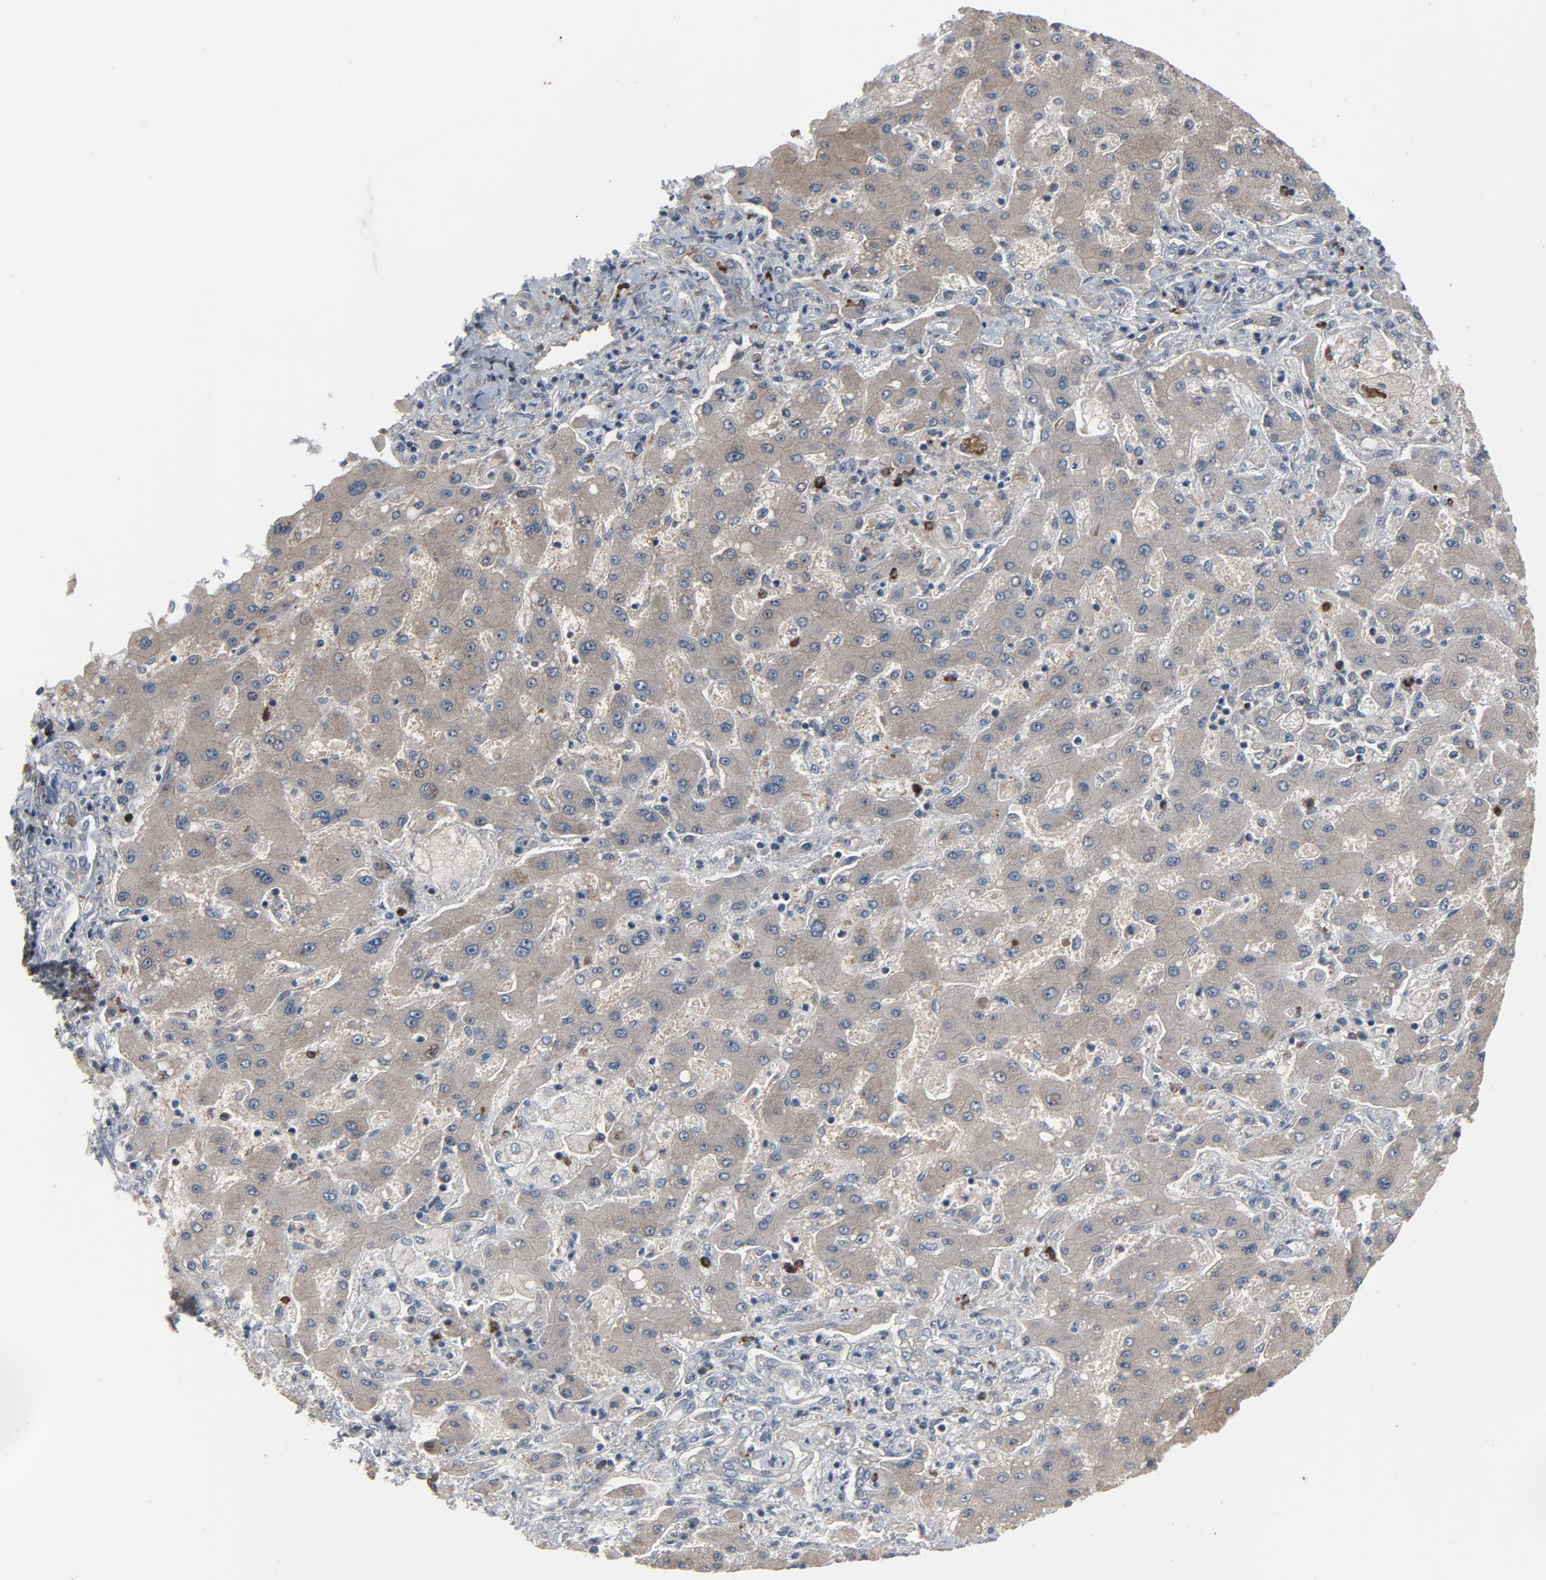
{"staining": {"intensity": "negative", "quantity": "none", "location": "none"}, "tissue": "liver cancer", "cell_type": "Tumor cells", "image_type": "cancer", "snomed": [{"axis": "morphology", "description": "Cholangiocarcinoma"}, {"axis": "topography", "description": "Liver"}], "caption": "Immunohistochemistry micrograph of liver cancer (cholangiocarcinoma) stained for a protein (brown), which shows no expression in tumor cells.", "gene": "PDZD4", "patient": {"sex": "male", "age": 50}}